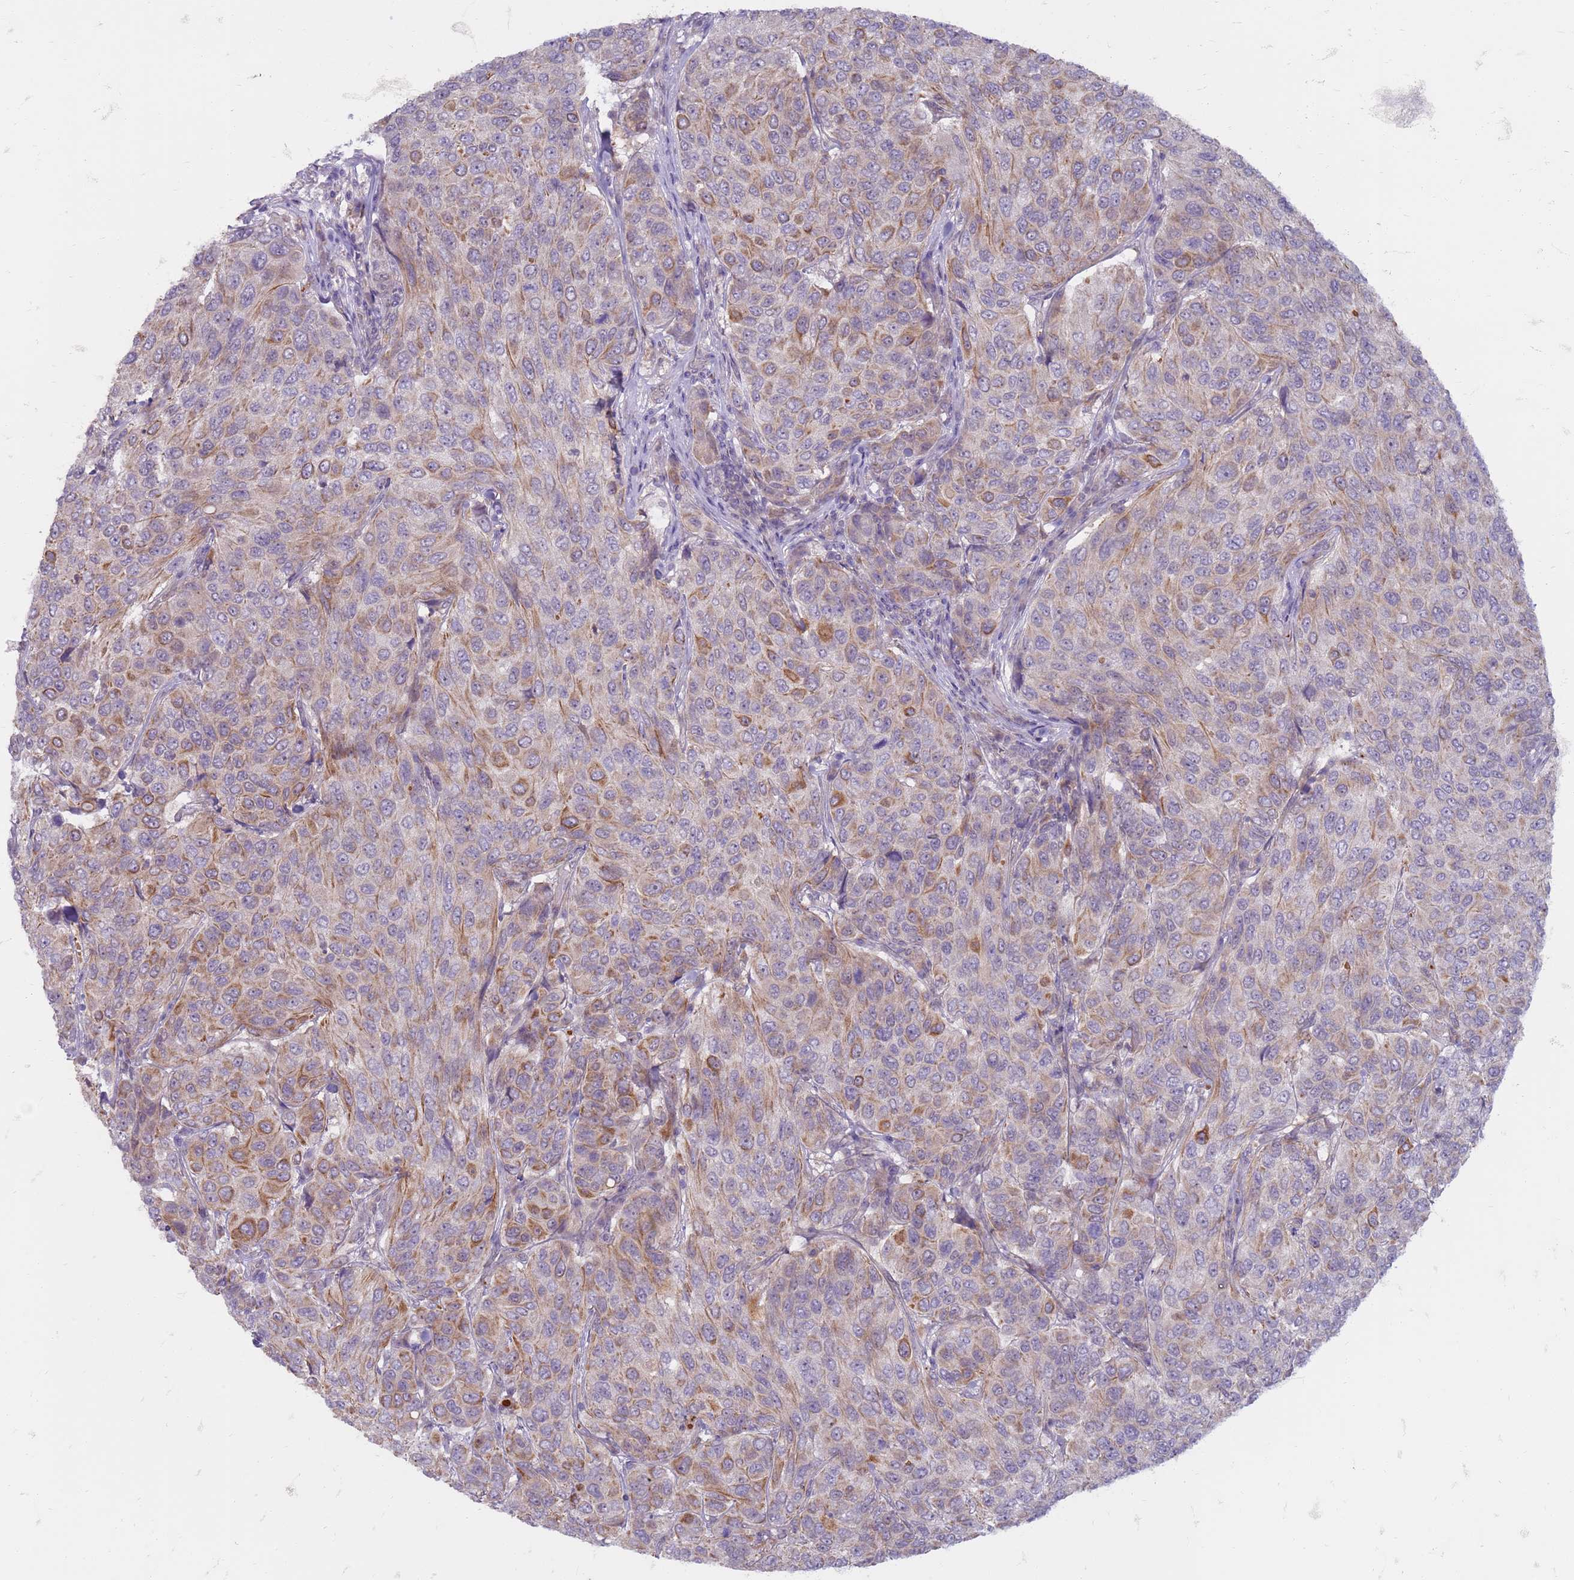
{"staining": {"intensity": "moderate", "quantity": "25%-75%", "location": "cytoplasmic/membranous"}, "tissue": "breast cancer", "cell_type": "Tumor cells", "image_type": "cancer", "snomed": [{"axis": "morphology", "description": "Duct carcinoma"}, {"axis": "topography", "description": "Breast"}], "caption": "Moderate cytoplasmic/membranous positivity is identified in approximately 25%-75% of tumor cells in breast cancer (invasive ductal carcinoma).", "gene": "SLC15A3", "patient": {"sex": "female", "age": 55}}